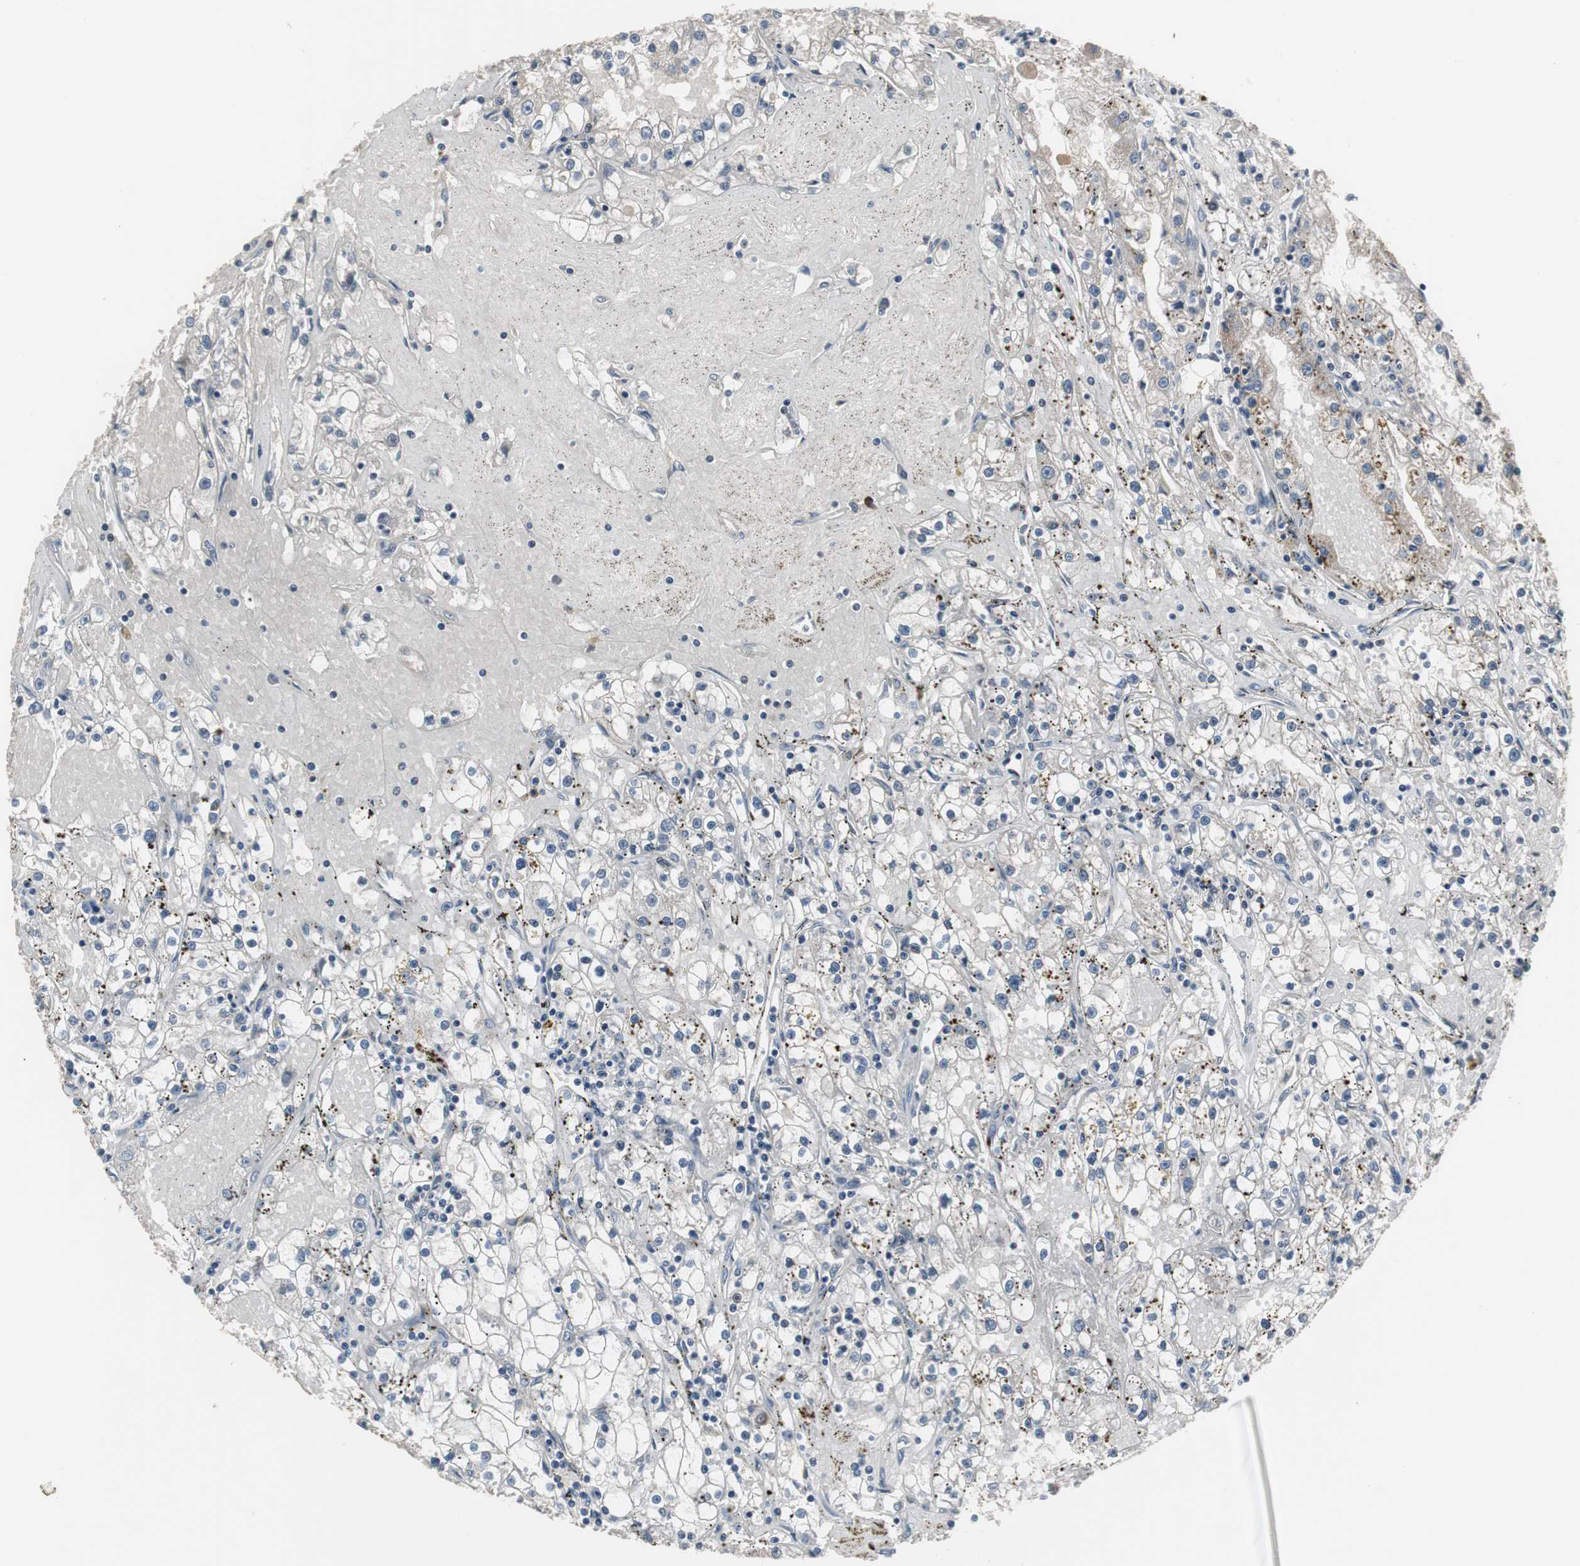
{"staining": {"intensity": "negative", "quantity": "none", "location": "none"}, "tissue": "renal cancer", "cell_type": "Tumor cells", "image_type": "cancer", "snomed": [{"axis": "morphology", "description": "Adenocarcinoma, NOS"}, {"axis": "topography", "description": "Kidney"}], "caption": "Human renal cancer stained for a protein using immunohistochemistry reveals no positivity in tumor cells.", "gene": "ZMPSTE24", "patient": {"sex": "male", "age": 56}}